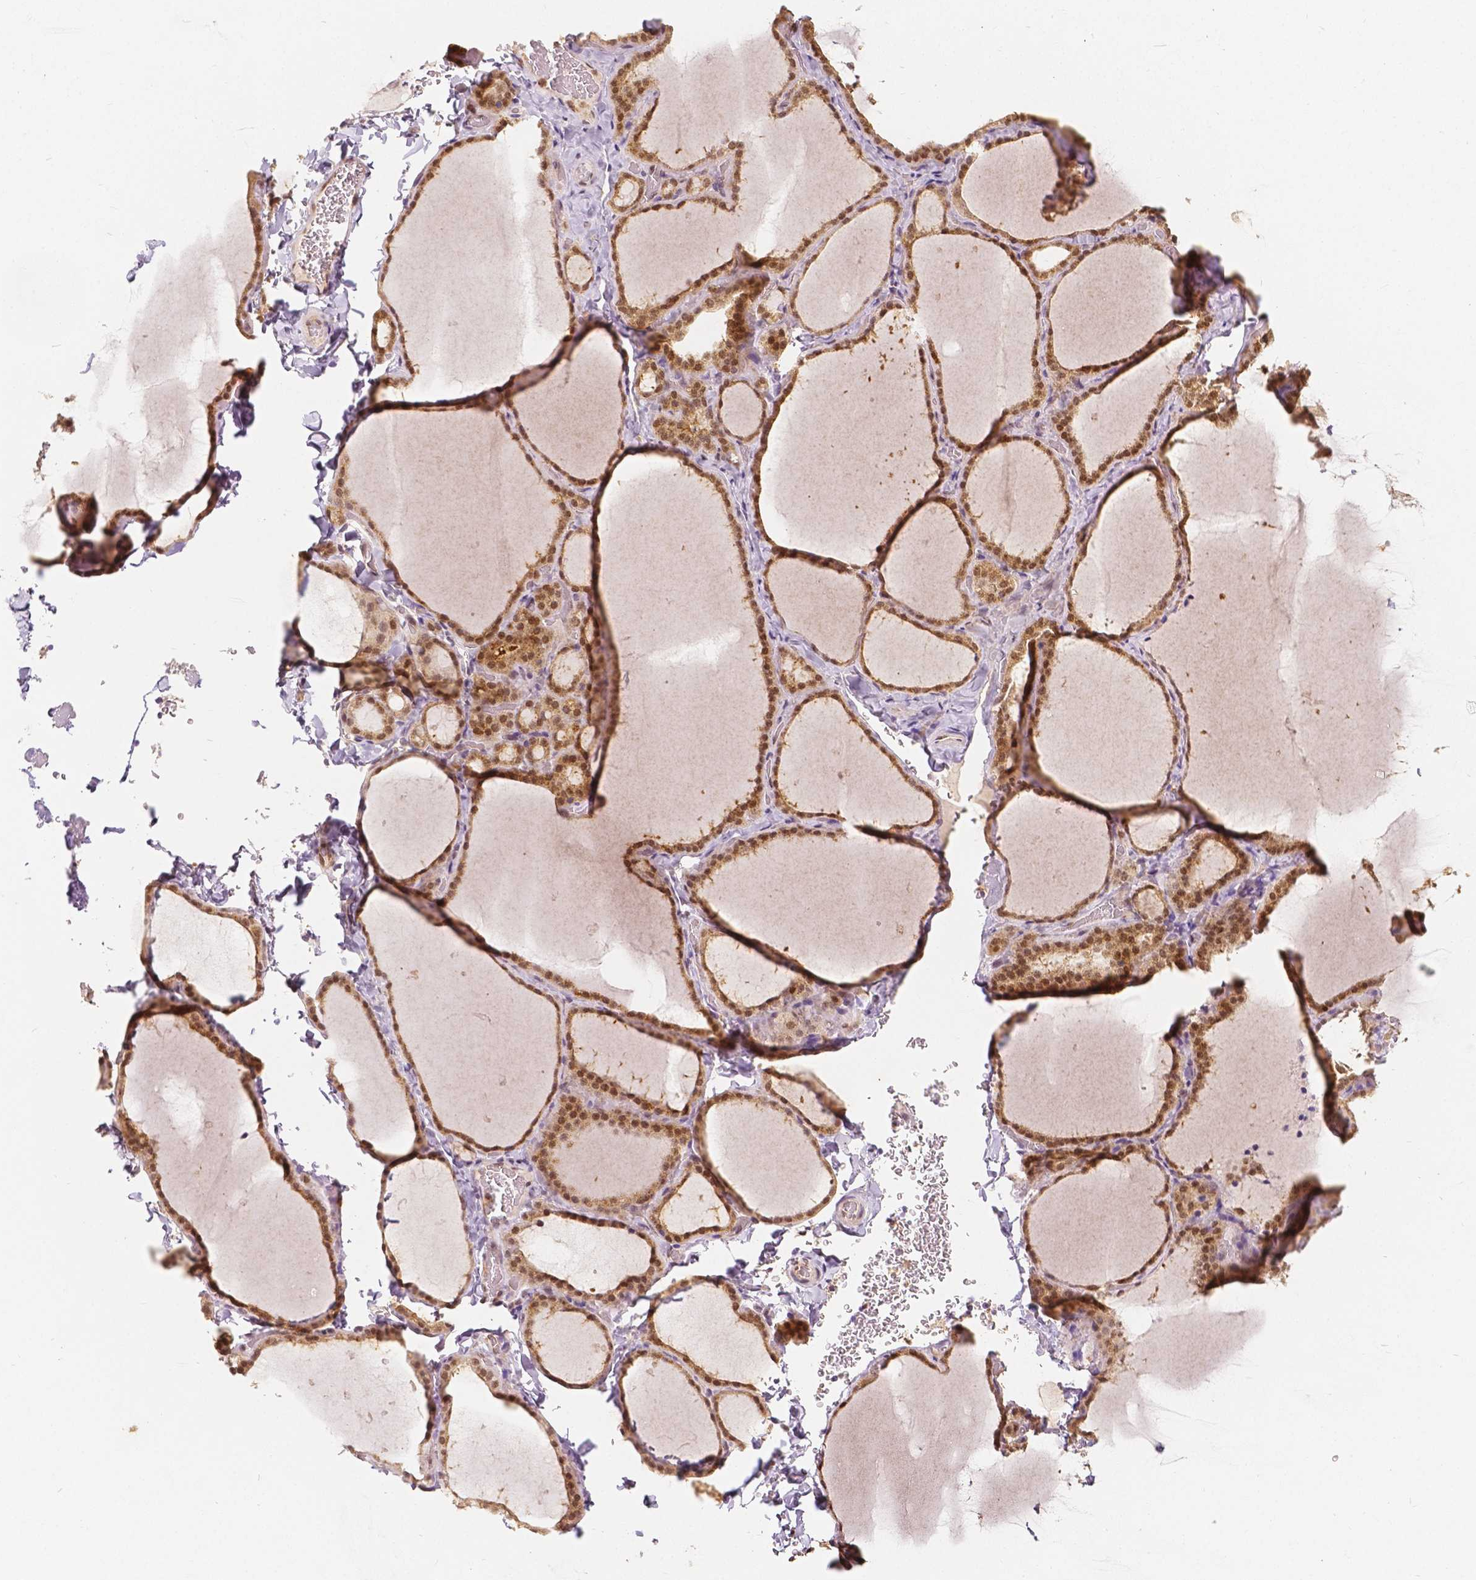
{"staining": {"intensity": "moderate", "quantity": ">75%", "location": "cytoplasmic/membranous,nuclear"}, "tissue": "thyroid gland", "cell_type": "Glandular cells", "image_type": "normal", "snomed": [{"axis": "morphology", "description": "Normal tissue, NOS"}, {"axis": "topography", "description": "Thyroid gland"}], "caption": "Human thyroid gland stained for a protein (brown) displays moderate cytoplasmic/membranous,nuclear positive staining in about >75% of glandular cells.", "gene": "NAPRT", "patient": {"sex": "female", "age": 22}}